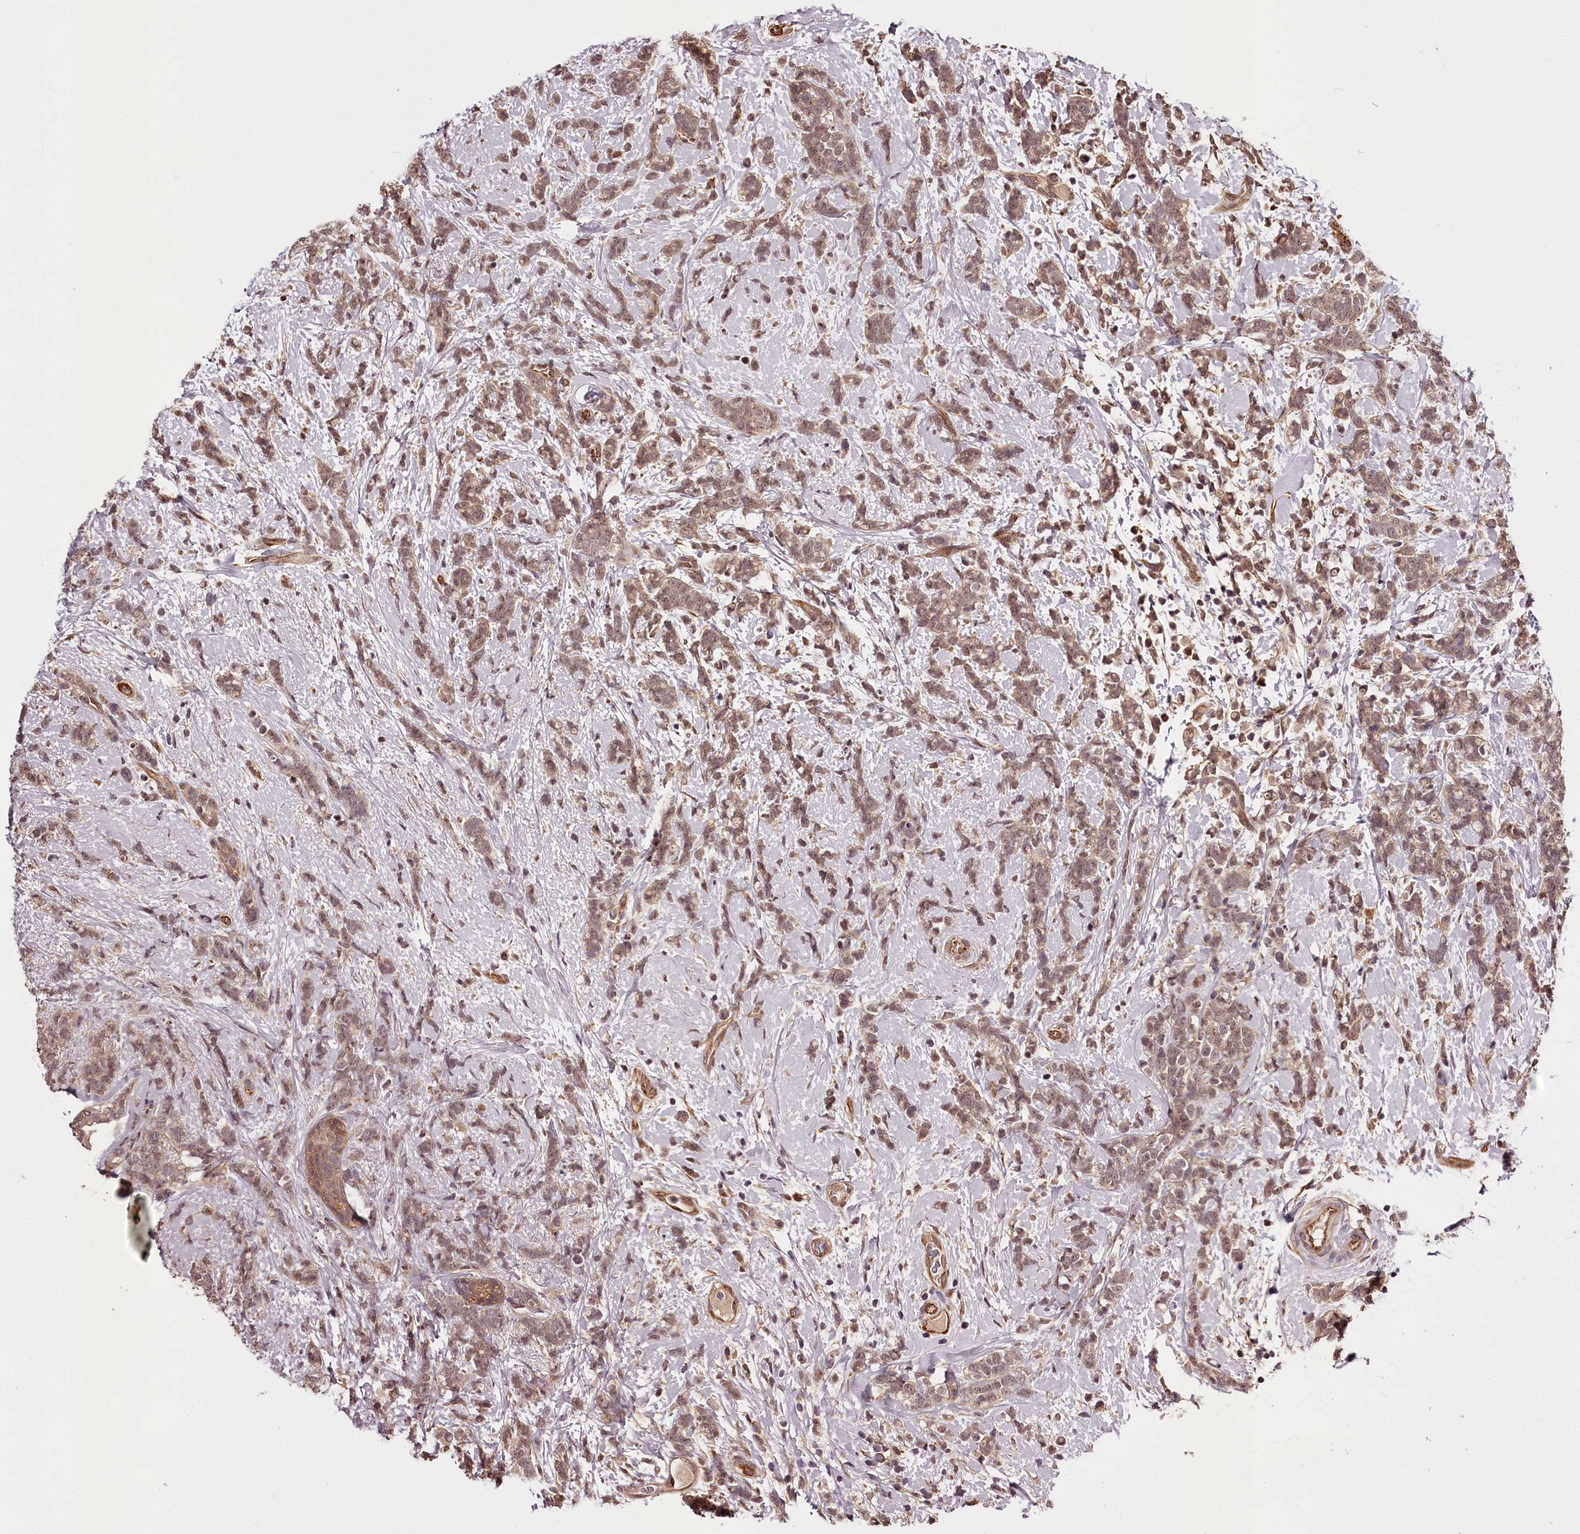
{"staining": {"intensity": "weak", "quantity": ">75%", "location": "cytoplasmic/membranous,nuclear"}, "tissue": "breast cancer", "cell_type": "Tumor cells", "image_type": "cancer", "snomed": [{"axis": "morphology", "description": "Lobular carcinoma"}, {"axis": "topography", "description": "Breast"}], "caption": "Immunohistochemistry (IHC) (DAB) staining of human breast cancer demonstrates weak cytoplasmic/membranous and nuclear protein staining in approximately >75% of tumor cells. The staining was performed using DAB (3,3'-diaminobenzidine), with brown indicating positive protein expression. Nuclei are stained blue with hematoxylin.", "gene": "MAML3", "patient": {"sex": "female", "age": 58}}